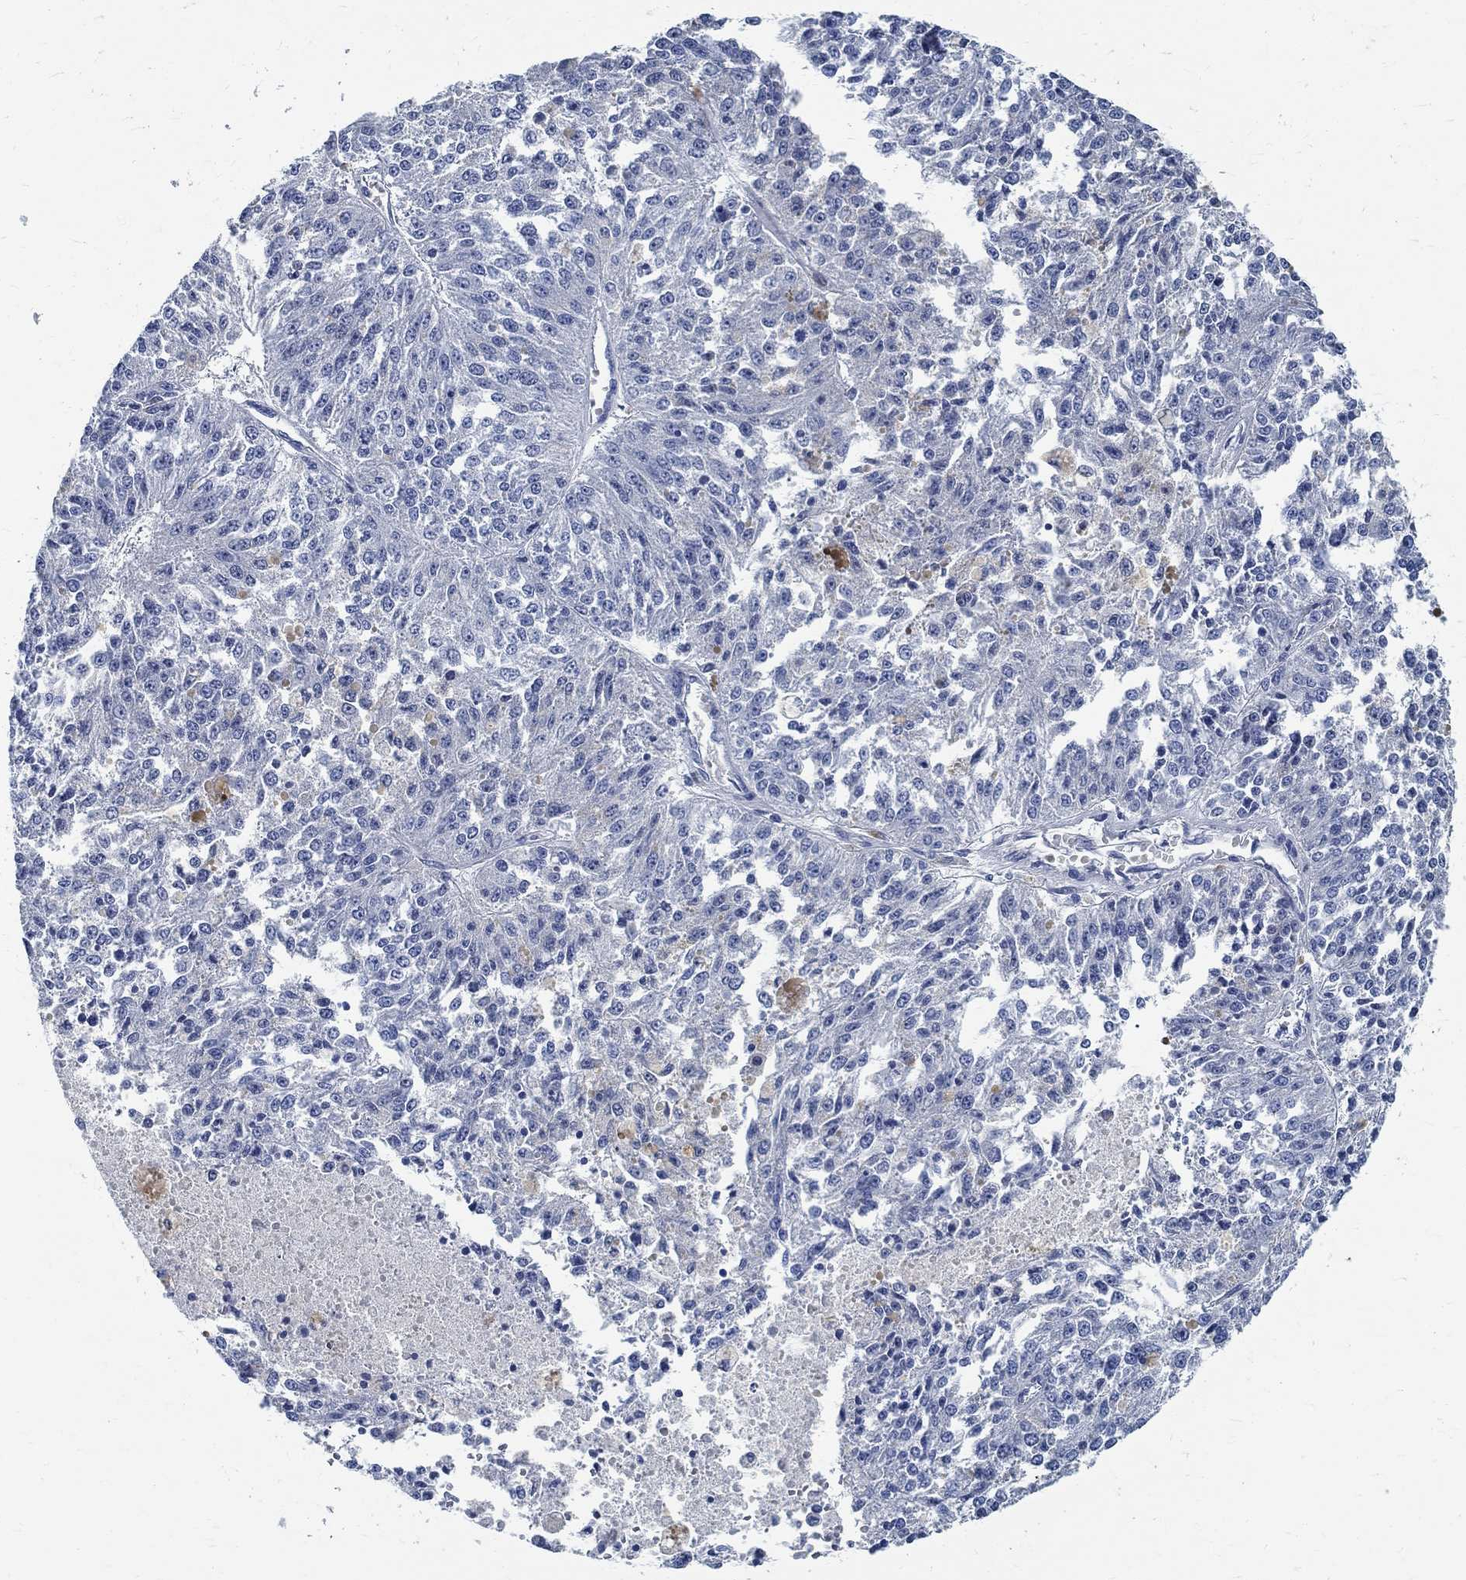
{"staining": {"intensity": "negative", "quantity": "none", "location": "none"}, "tissue": "melanoma", "cell_type": "Tumor cells", "image_type": "cancer", "snomed": [{"axis": "morphology", "description": "Malignant melanoma, Metastatic site"}, {"axis": "topography", "description": "Lymph node"}], "caption": "Immunohistochemistry photomicrograph of malignant melanoma (metastatic site) stained for a protein (brown), which displays no staining in tumor cells. (Brightfield microscopy of DAB (3,3'-diaminobenzidine) IHC at high magnification).", "gene": "PRX", "patient": {"sex": "female", "age": 64}}